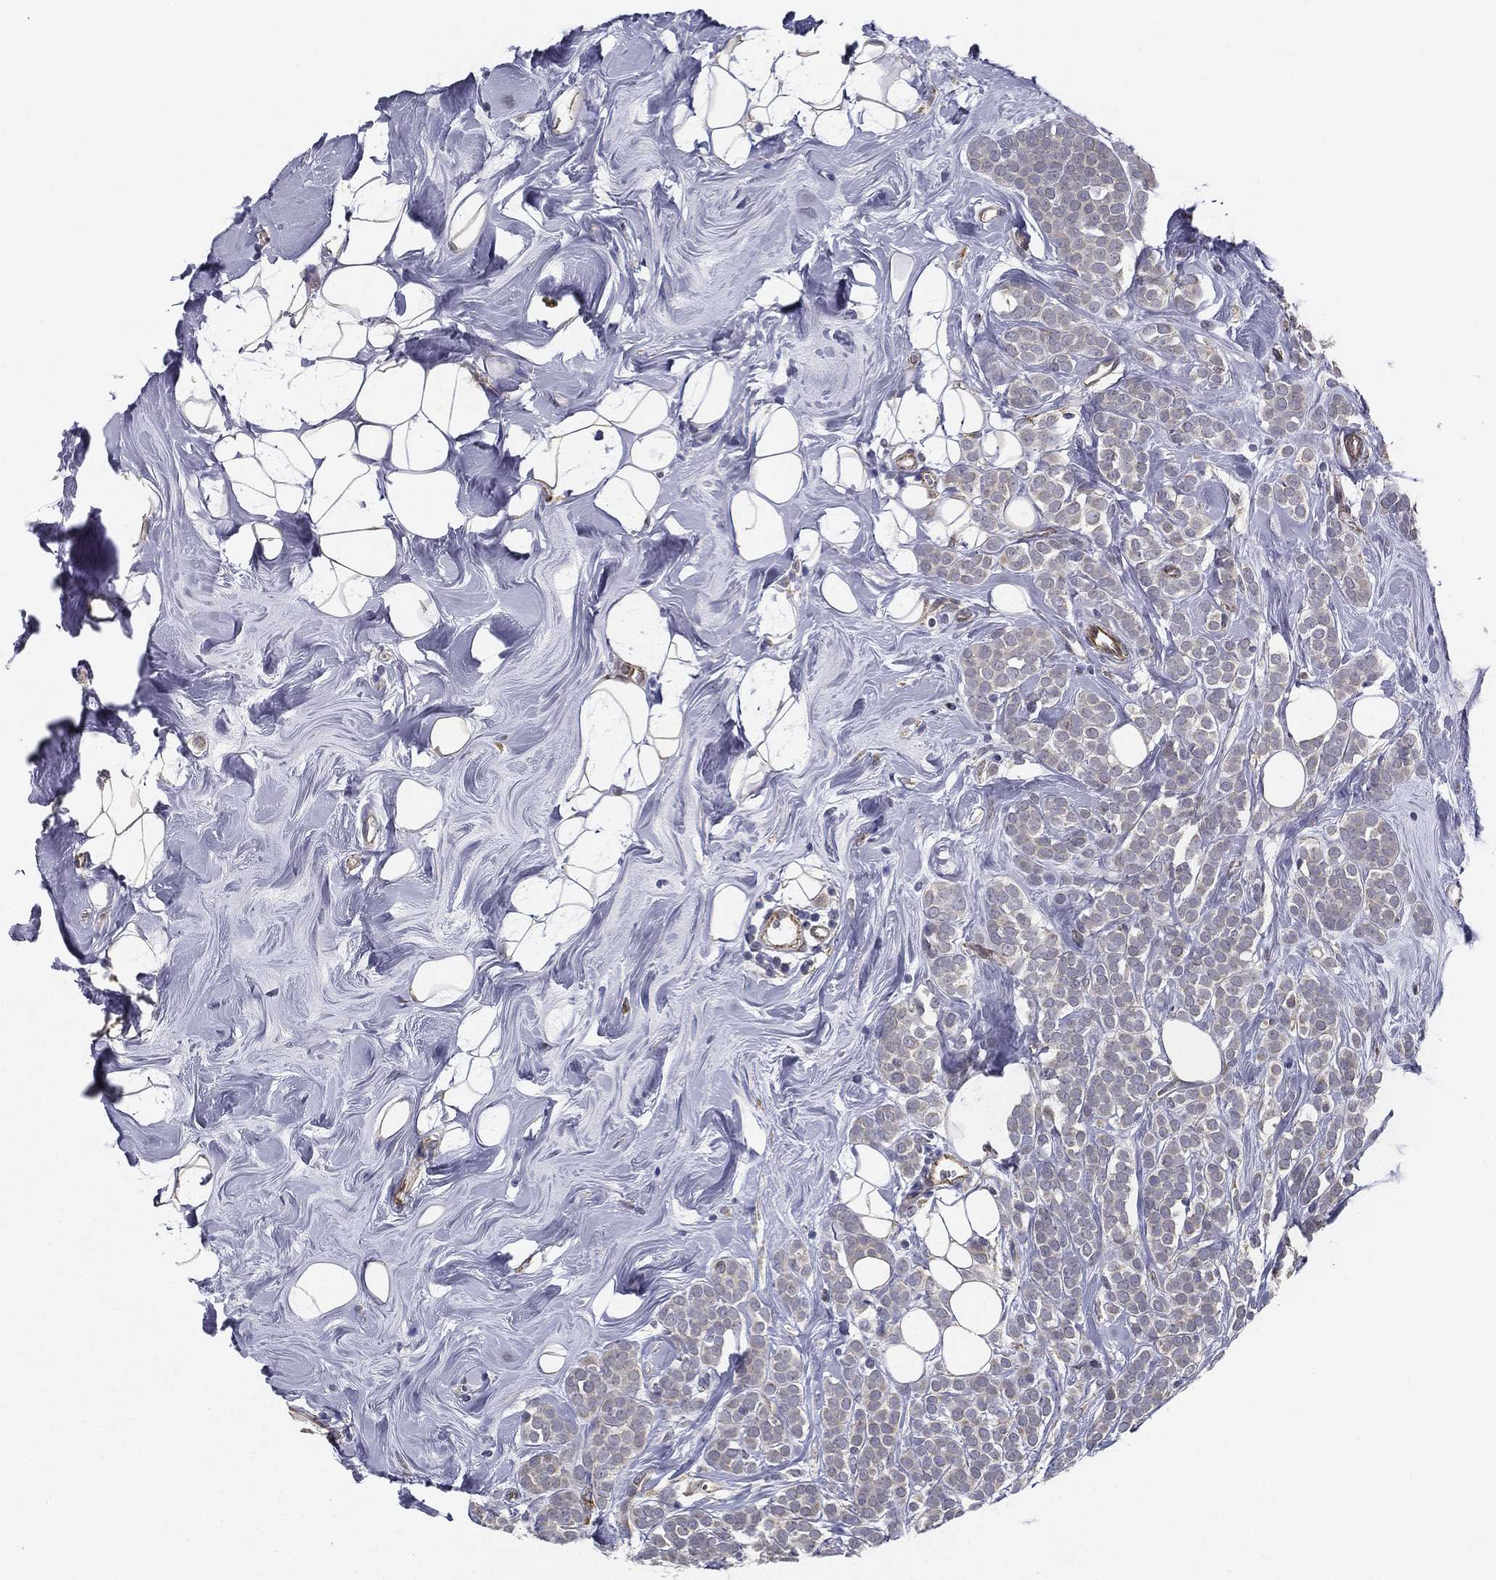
{"staining": {"intensity": "negative", "quantity": "none", "location": "none"}, "tissue": "breast cancer", "cell_type": "Tumor cells", "image_type": "cancer", "snomed": [{"axis": "morphology", "description": "Lobular carcinoma"}, {"axis": "topography", "description": "Breast"}], "caption": "Breast cancer was stained to show a protein in brown. There is no significant staining in tumor cells.", "gene": "LRRC56", "patient": {"sex": "female", "age": 49}}